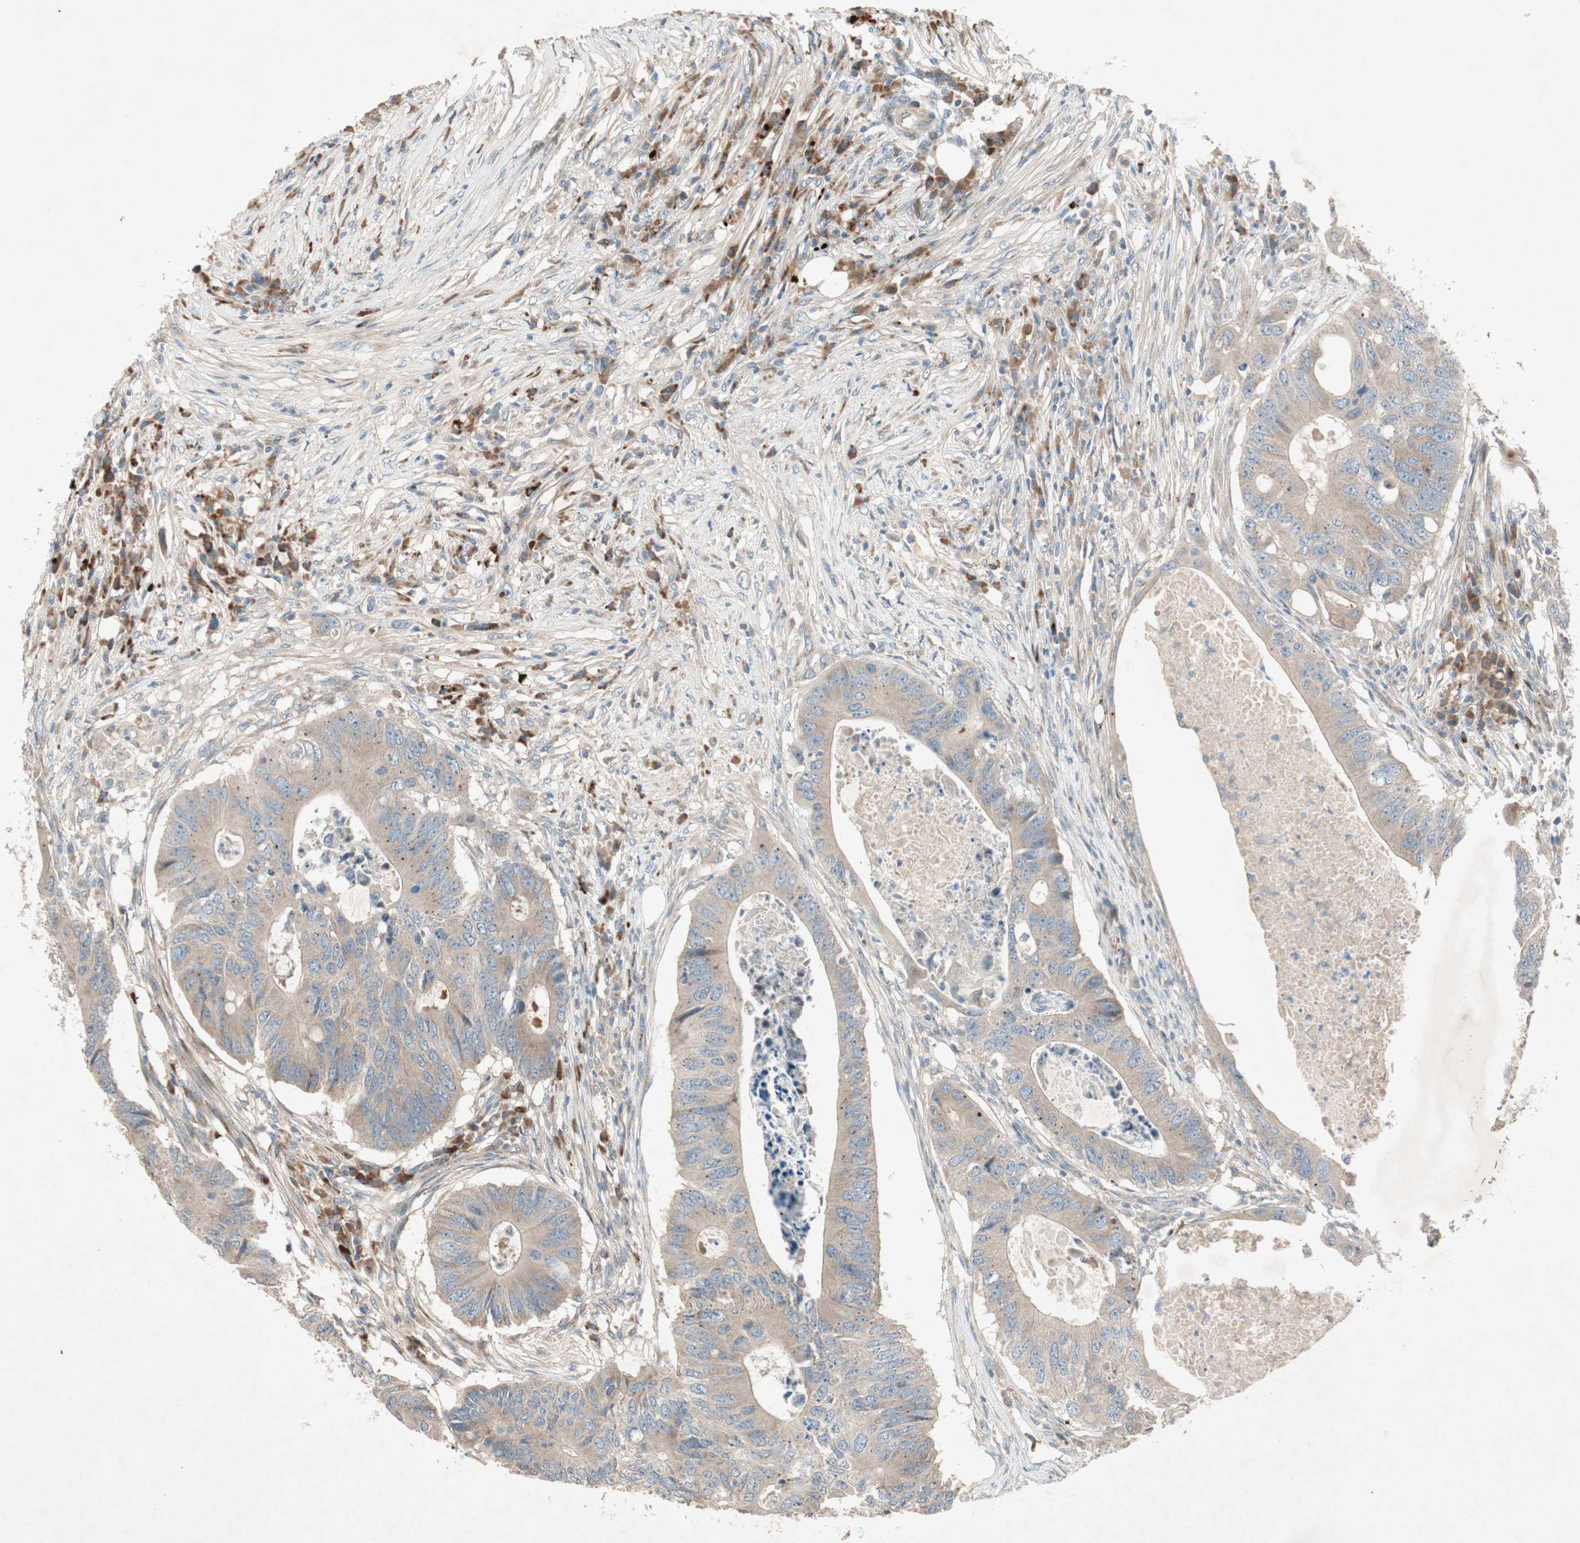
{"staining": {"intensity": "weak", "quantity": ">75%", "location": "cytoplasmic/membranous"}, "tissue": "colorectal cancer", "cell_type": "Tumor cells", "image_type": "cancer", "snomed": [{"axis": "morphology", "description": "Adenocarcinoma, NOS"}, {"axis": "topography", "description": "Colon"}], "caption": "The photomicrograph demonstrates a brown stain indicating the presence of a protein in the cytoplasmic/membranous of tumor cells in colorectal cancer.", "gene": "APOO", "patient": {"sex": "male", "age": 71}}